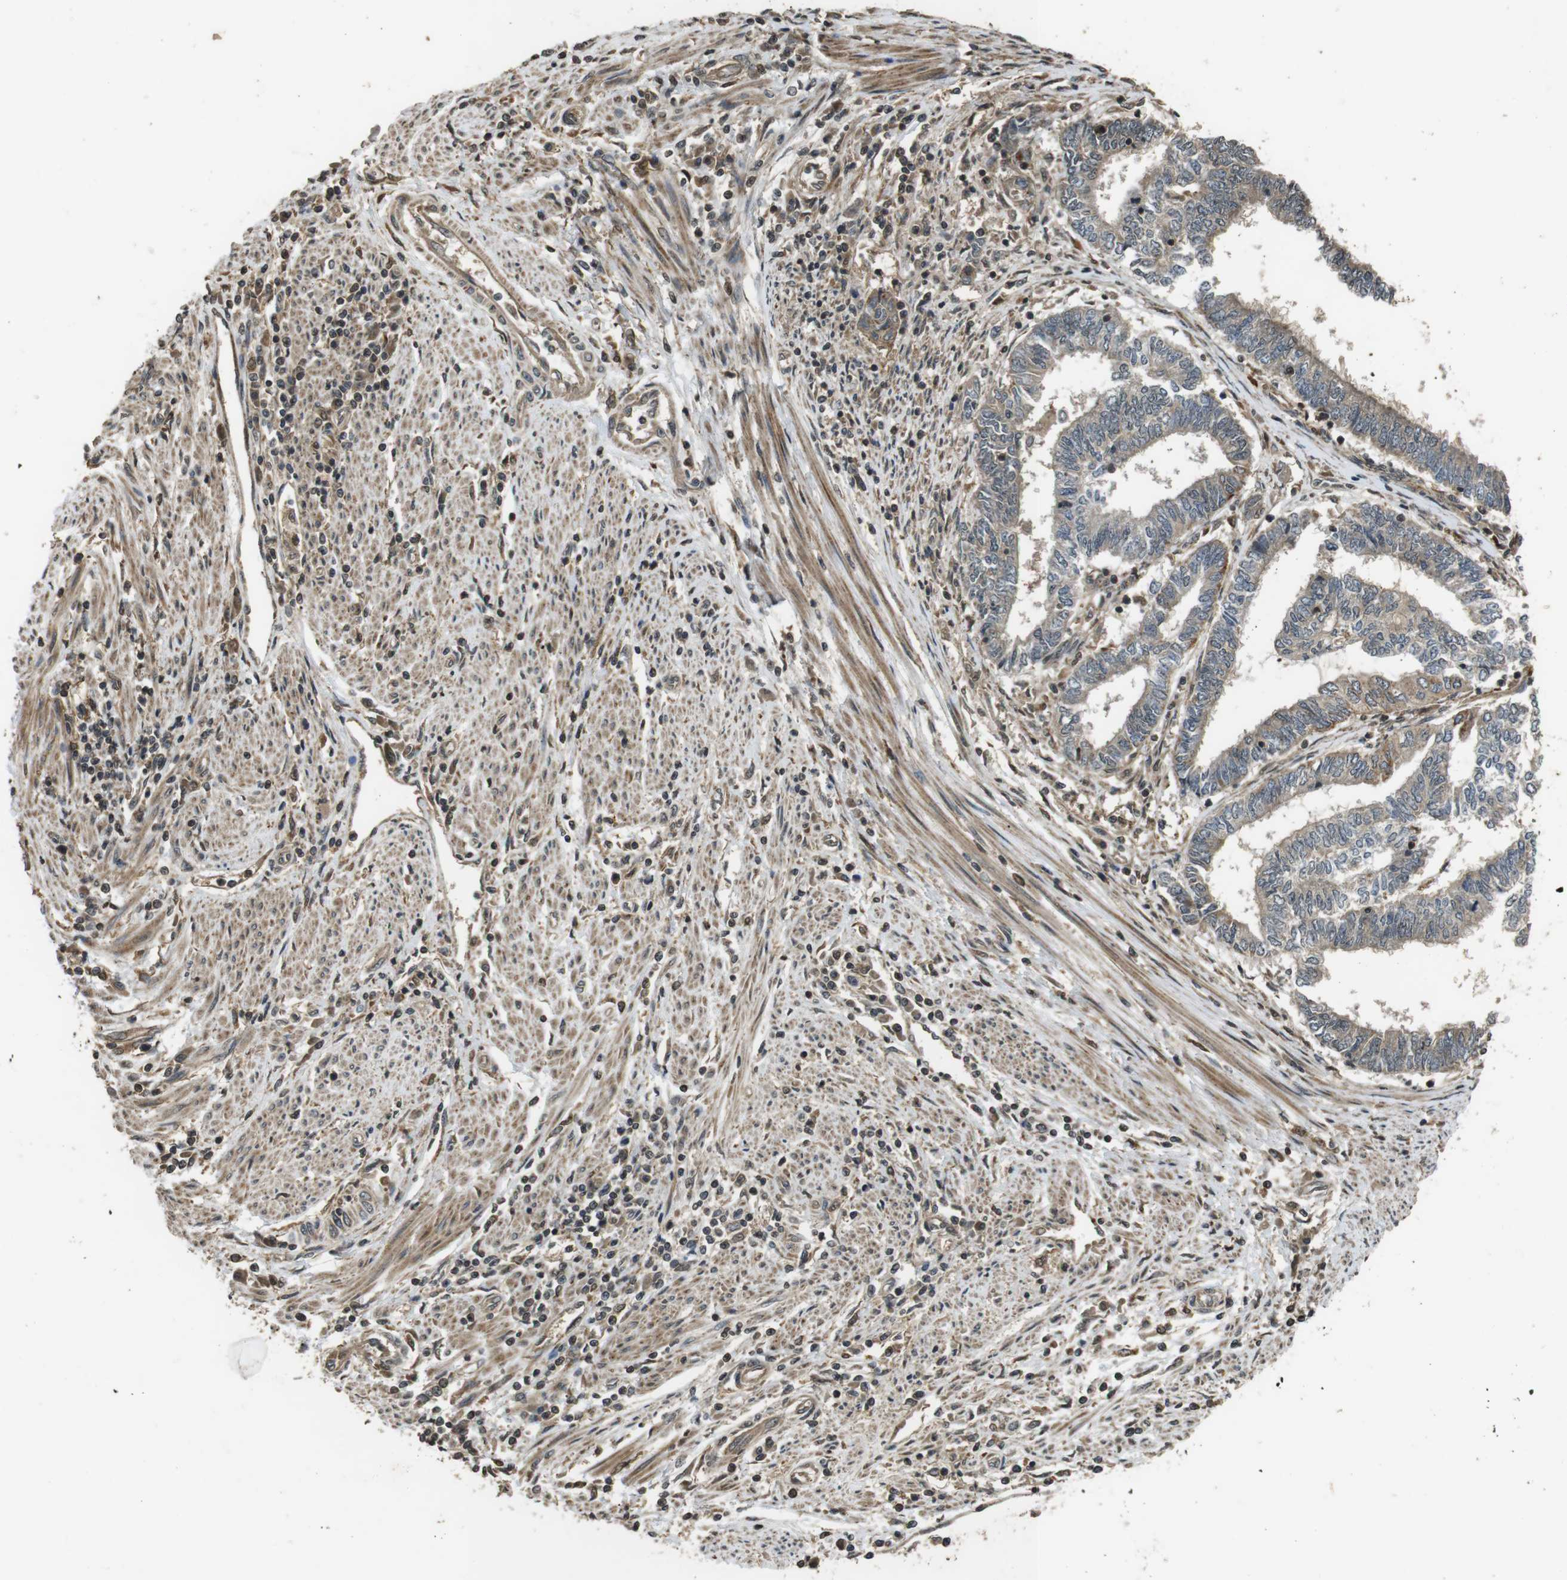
{"staining": {"intensity": "weak", "quantity": ">75%", "location": "cytoplasmic/membranous"}, "tissue": "endometrial cancer", "cell_type": "Tumor cells", "image_type": "cancer", "snomed": [{"axis": "morphology", "description": "Adenocarcinoma, NOS"}, {"axis": "topography", "description": "Uterus"}, {"axis": "topography", "description": "Endometrium"}], "caption": "Endometrial cancer (adenocarcinoma) stained with DAB (3,3'-diaminobenzidine) immunohistochemistry exhibits low levels of weak cytoplasmic/membranous staining in approximately >75% of tumor cells.", "gene": "FZD10", "patient": {"sex": "female", "age": 70}}